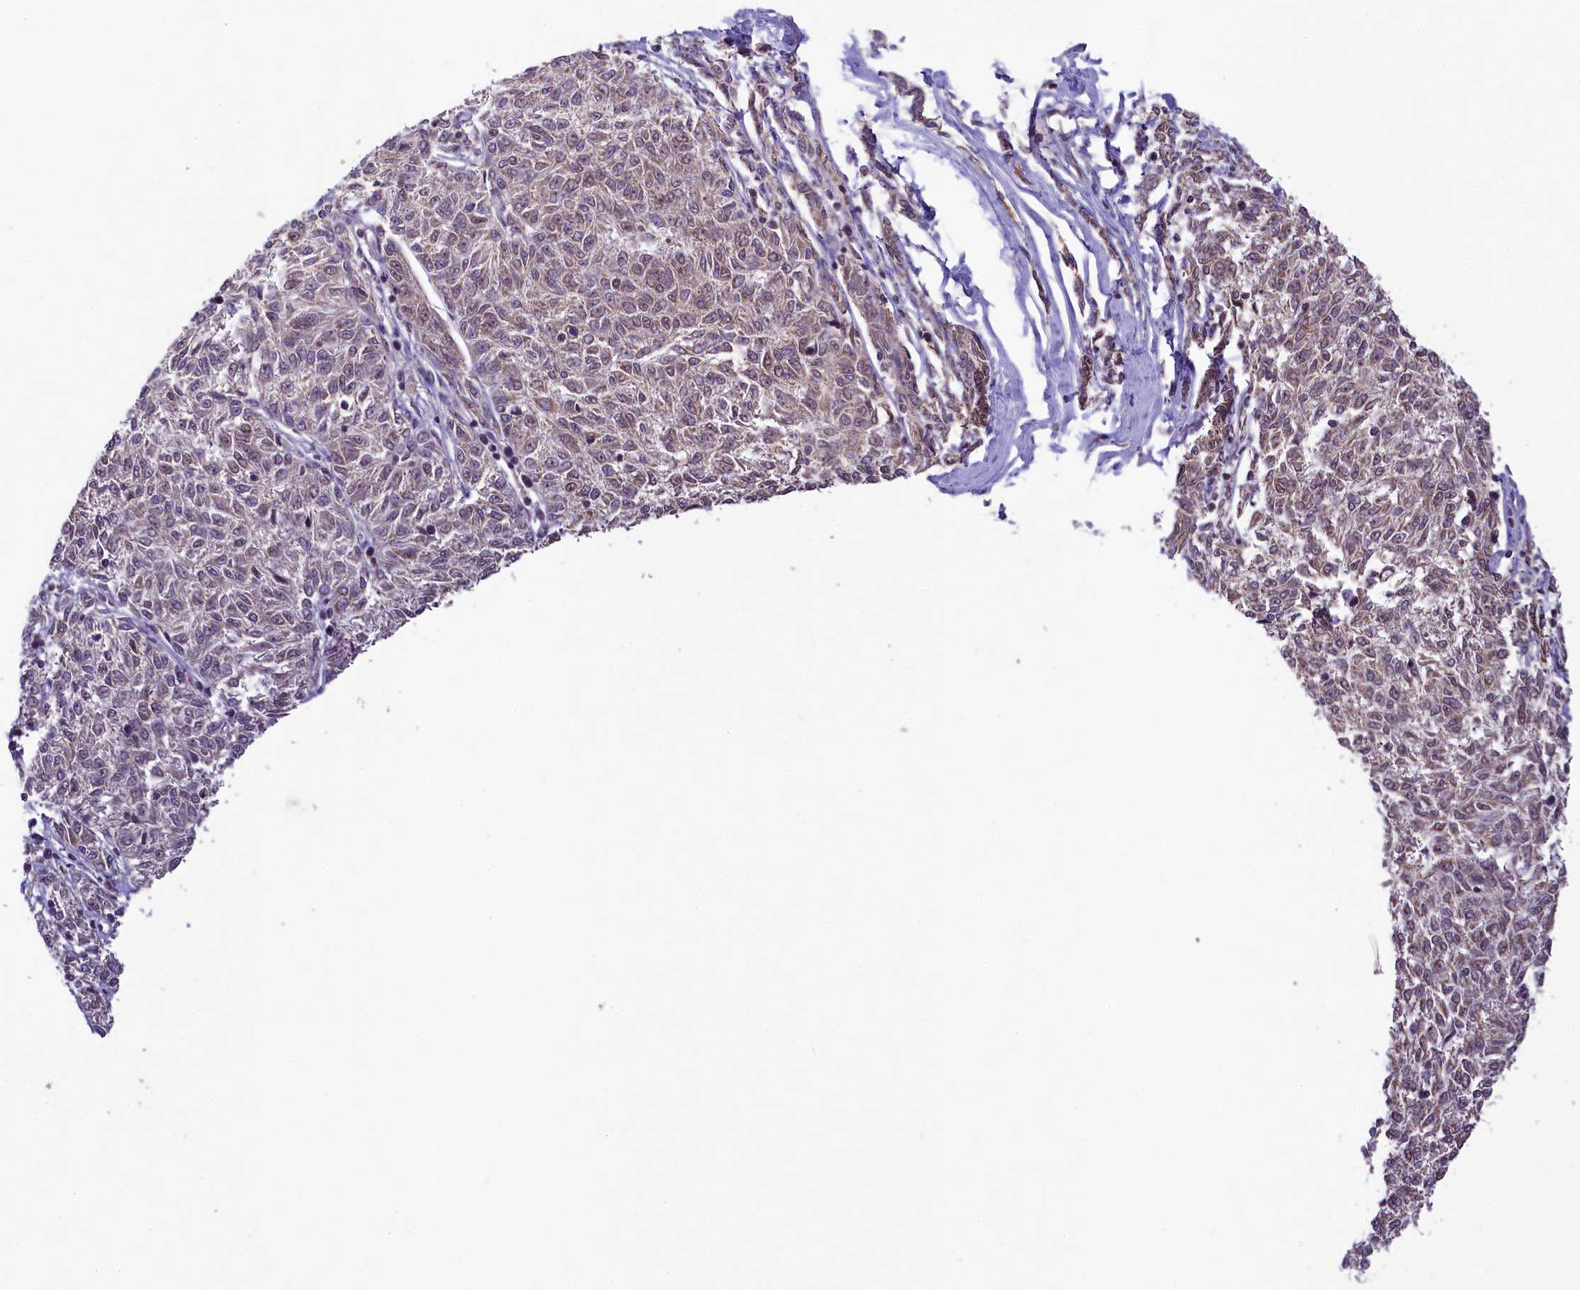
{"staining": {"intensity": "weak", "quantity": "<25%", "location": "cytoplasmic/membranous,nuclear"}, "tissue": "melanoma", "cell_type": "Tumor cells", "image_type": "cancer", "snomed": [{"axis": "morphology", "description": "Malignant melanoma, NOS"}, {"axis": "topography", "description": "Skin"}], "caption": "Tumor cells show no significant staining in melanoma.", "gene": "PAF1", "patient": {"sex": "female", "age": 72}}